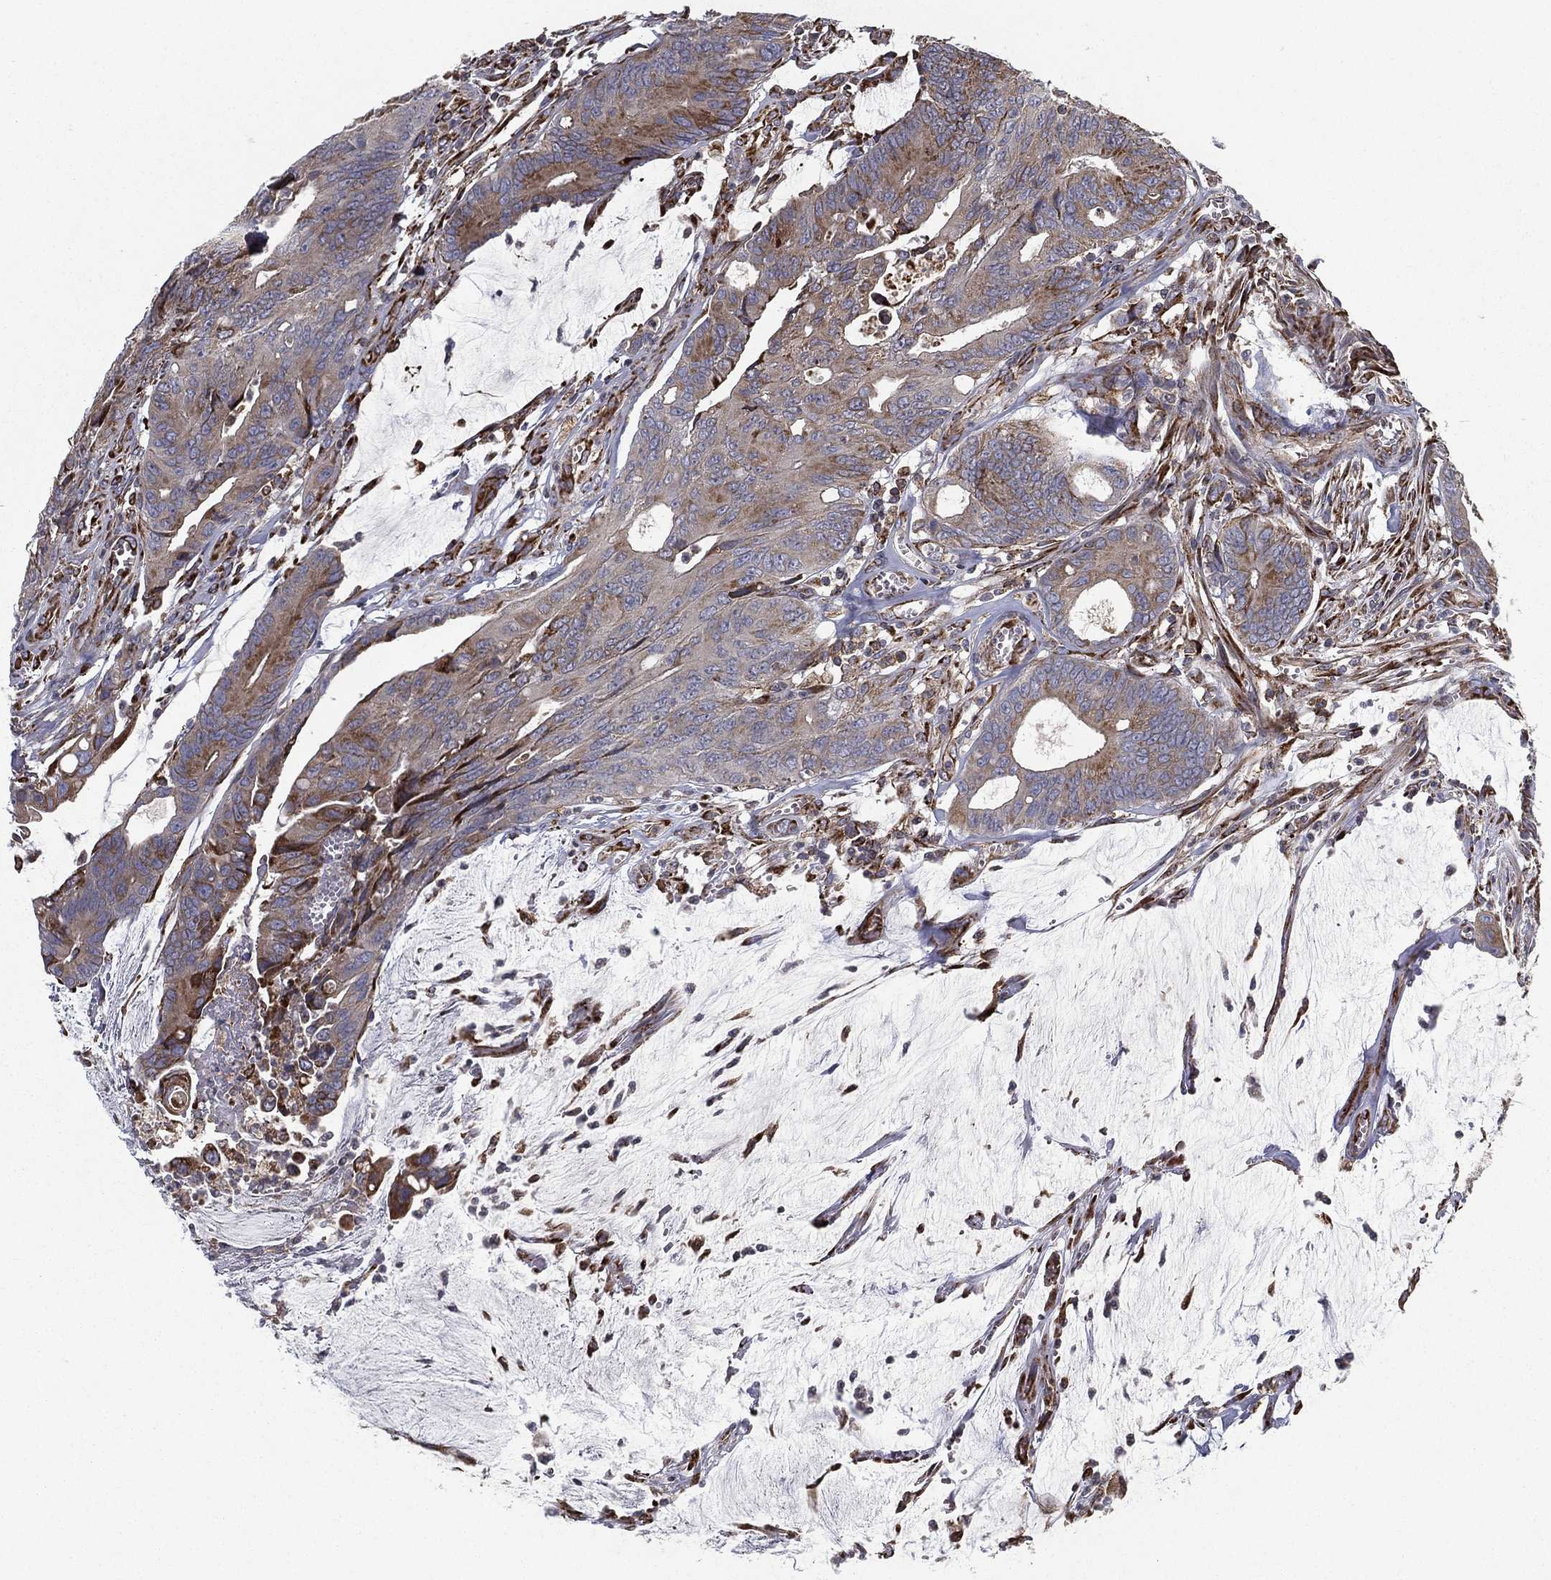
{"staining": {"intensity": "moderate", "quantity": "<25%", "location": "cytoplasmic/membranous"}, "tissue": "colorectal cancer", "cell_type": "Tumor cells", "image_type": "cancer", "snomed": [{"axis": "morphology", "description": "Normal tissue, NOS"}, {"axis": "morphology", "description": "Adenocarcinoma, NOS"}, {"axis": "topography", "description": "Colon"}], "caption": "High-magnification brightfield microscopy of colorectal cancer (adenocarcinoma) stained with DAB (brown) and counterstained with hematoxylin (blue). tumor cells exhibit moderate cytoplasmic/membranous expression is seen in about<25% of cells. (IHC, brightfield microscopy, high magnification).", "gene": "MT-CYB", "patient": {"sex": "male", "age": 65}}